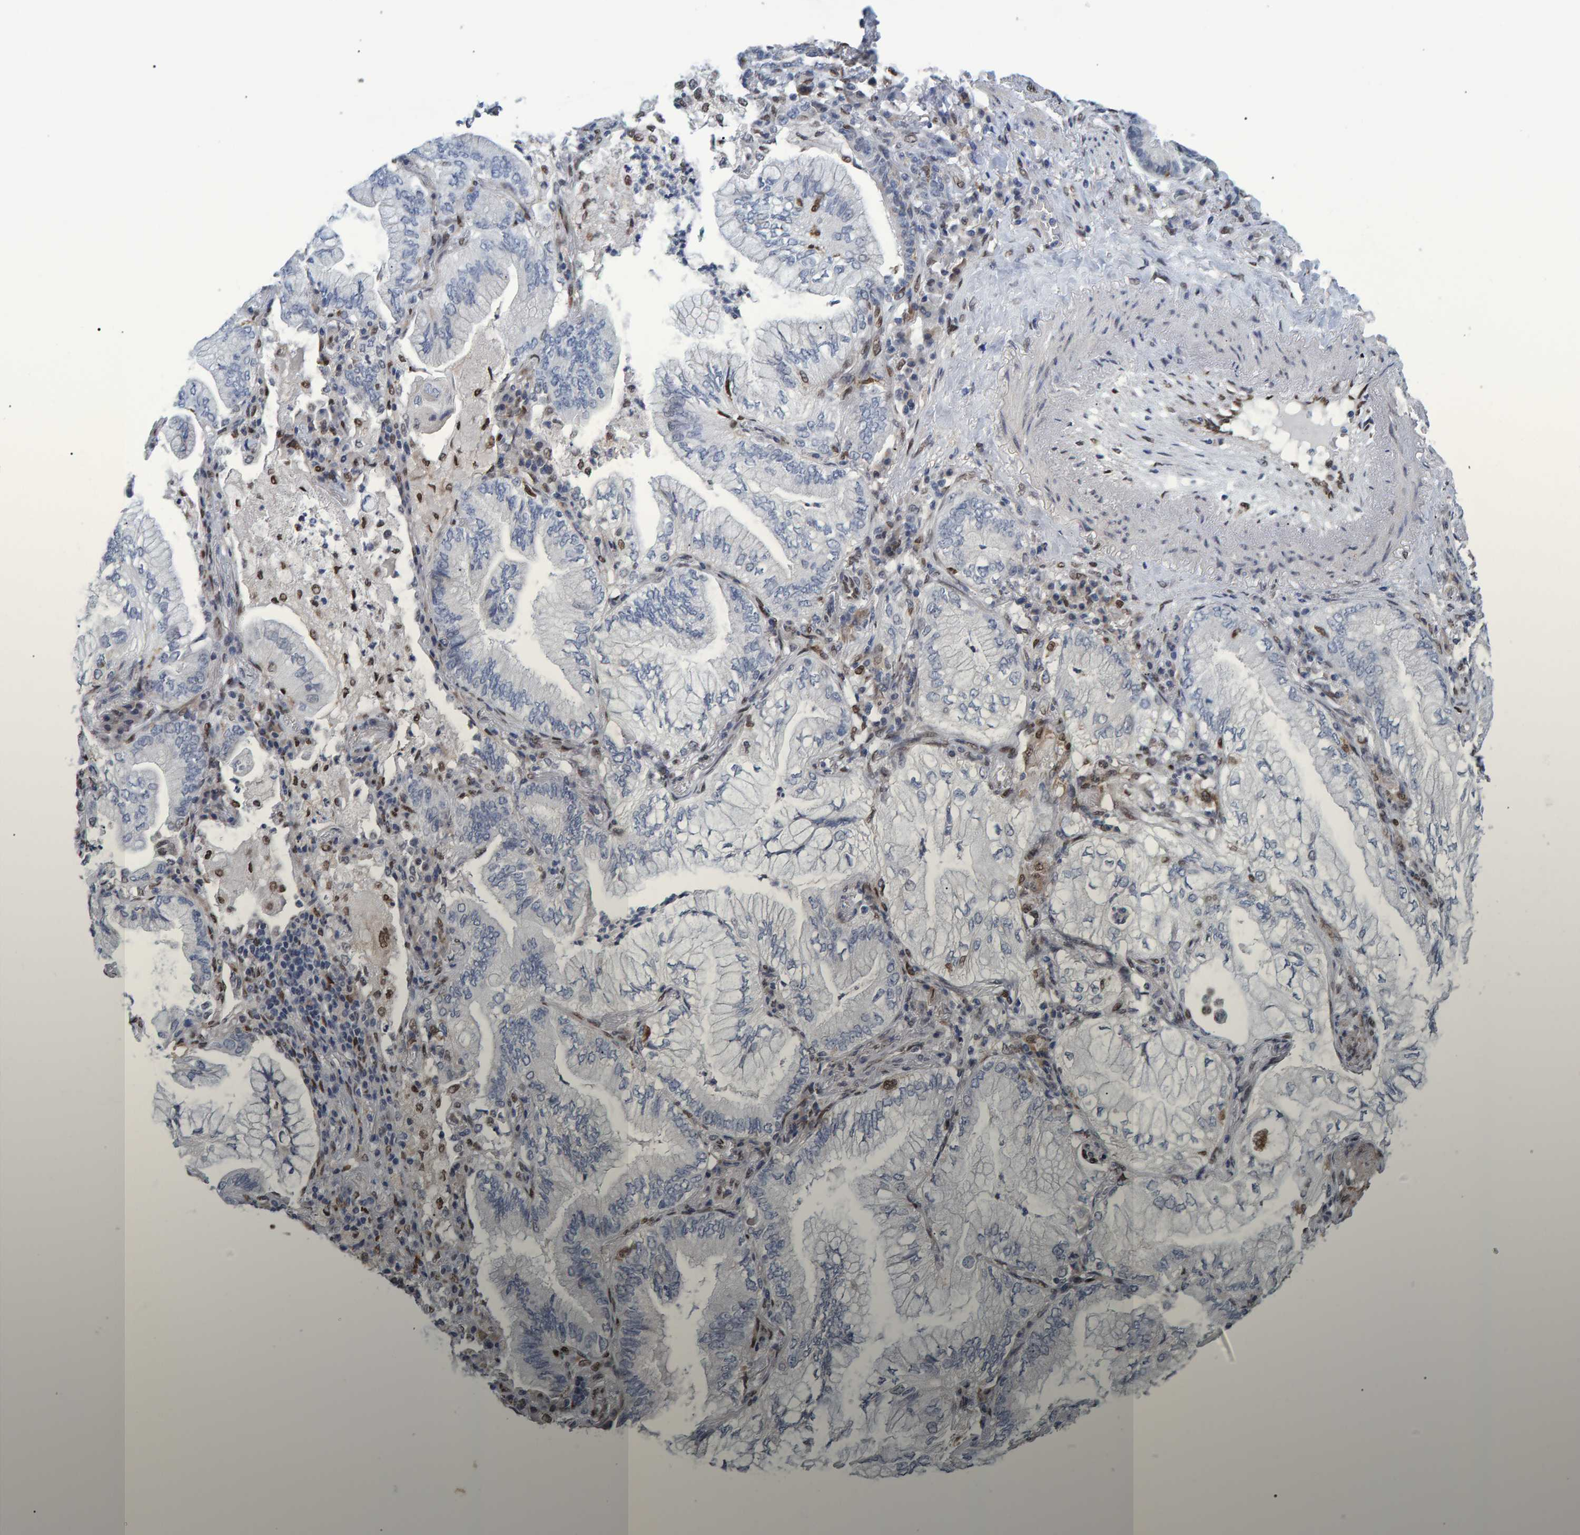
{"staining": {"intensity": "negative", "quantity": "none", "location": "none"}, "tissue": "lung cancer", "cell_type": "Tumor cells", "image_type": "cancer", "snomed": [{"axis": "morphology", "description": "Adenocarcinoma, NOS"}, {"axis": "topography", "description": "Lung"}], "caption": "Lung cancer was stained to show a protein in brown. There is no significant positivity in tumor cells.", "gene": "QKI", "patient": {"sex": "female", "age": 70}}